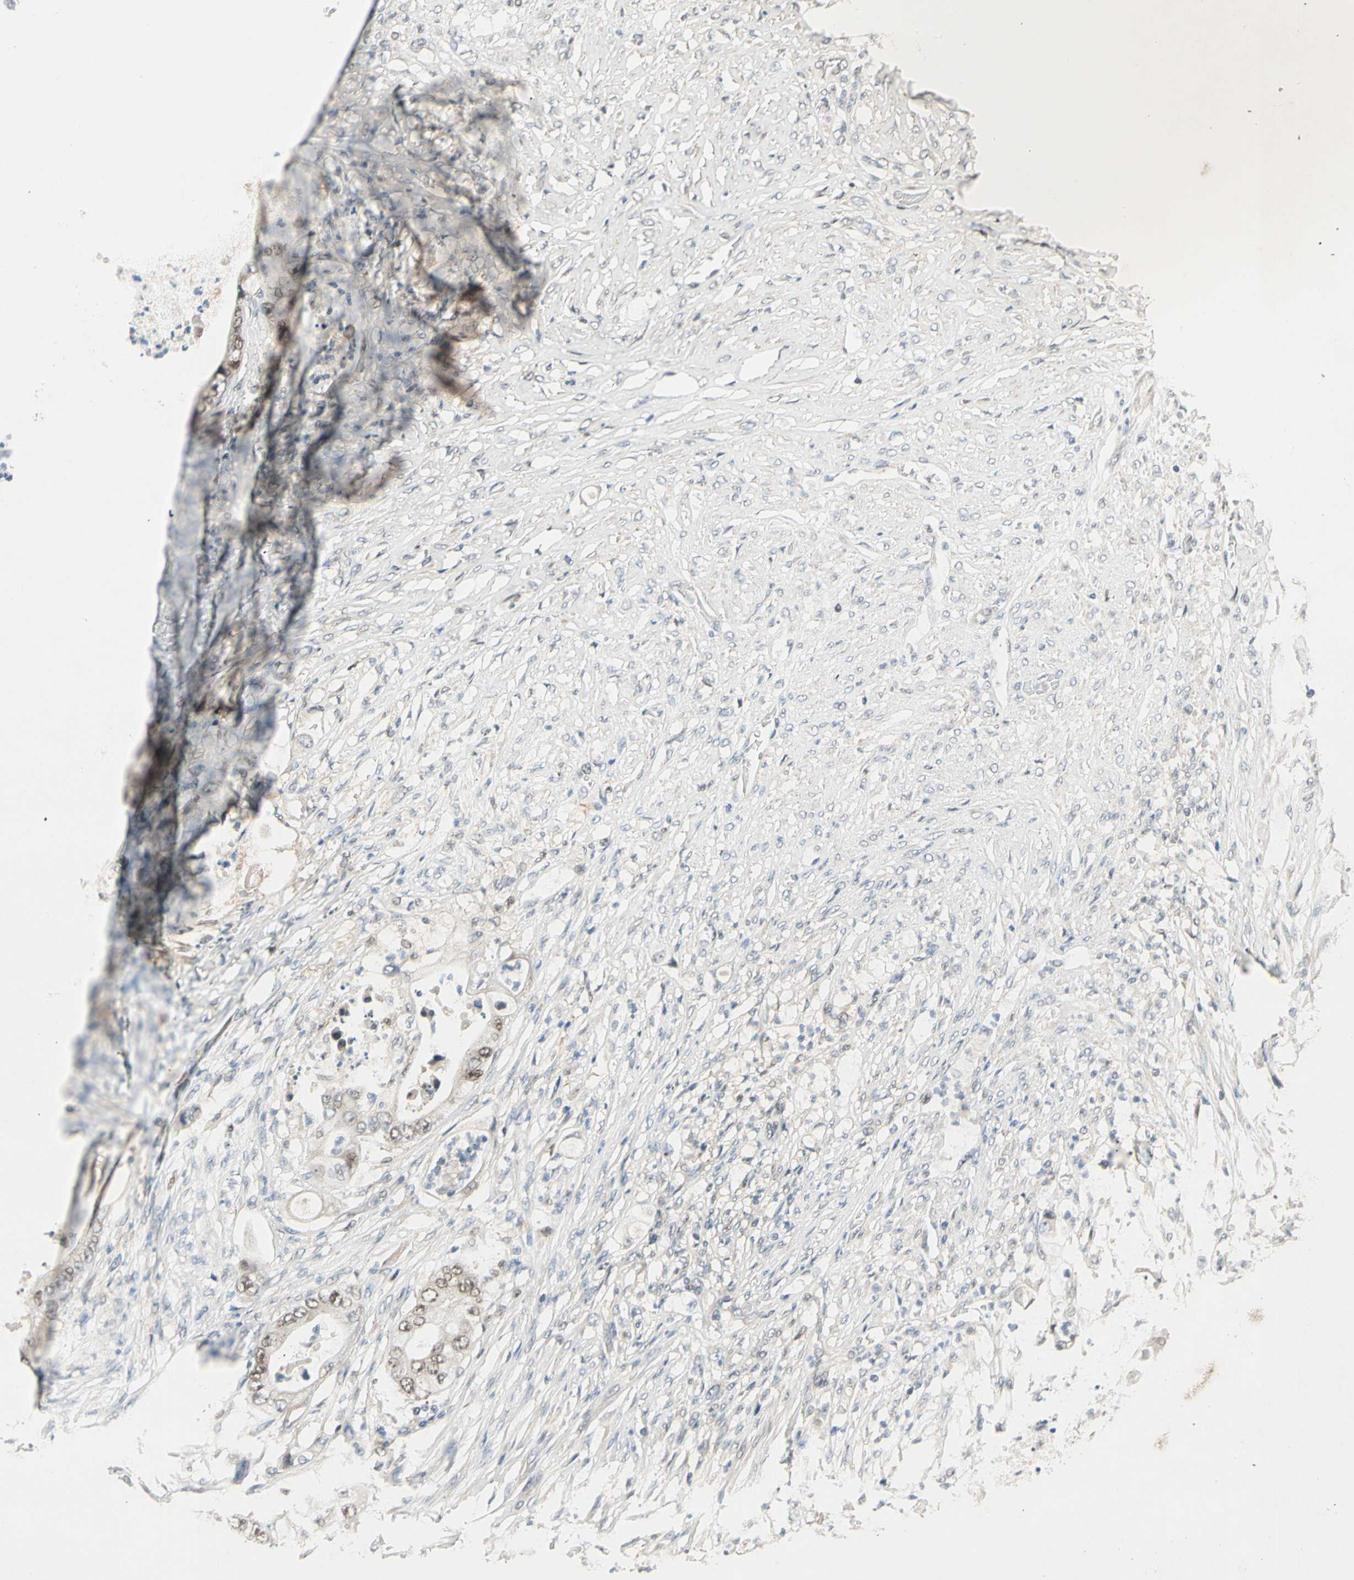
{"staining": {"intensity": "moderate", "quantity": ">75%", "location": "cytoplasmic/membranous,nuclear"}, "tissue": "stomach cancer", "cell_type": "Tumor cells", "image_type": "cancer", "snomed": [{"axis": "morphology", "description": "Adenocarcinoma, NOS"}, {"axis": "topography", "description": "Stomach"}], "caption": "Stomach cancer was stained to show a protein in brown. There is medium levels of moderate cytoplasmic/membranous and nuclear positivity in about >75% of tumor cells. Nuclei are stained in blue.", "gene": "RIOX2", "patient": {"sex": "female", "age": 73}}